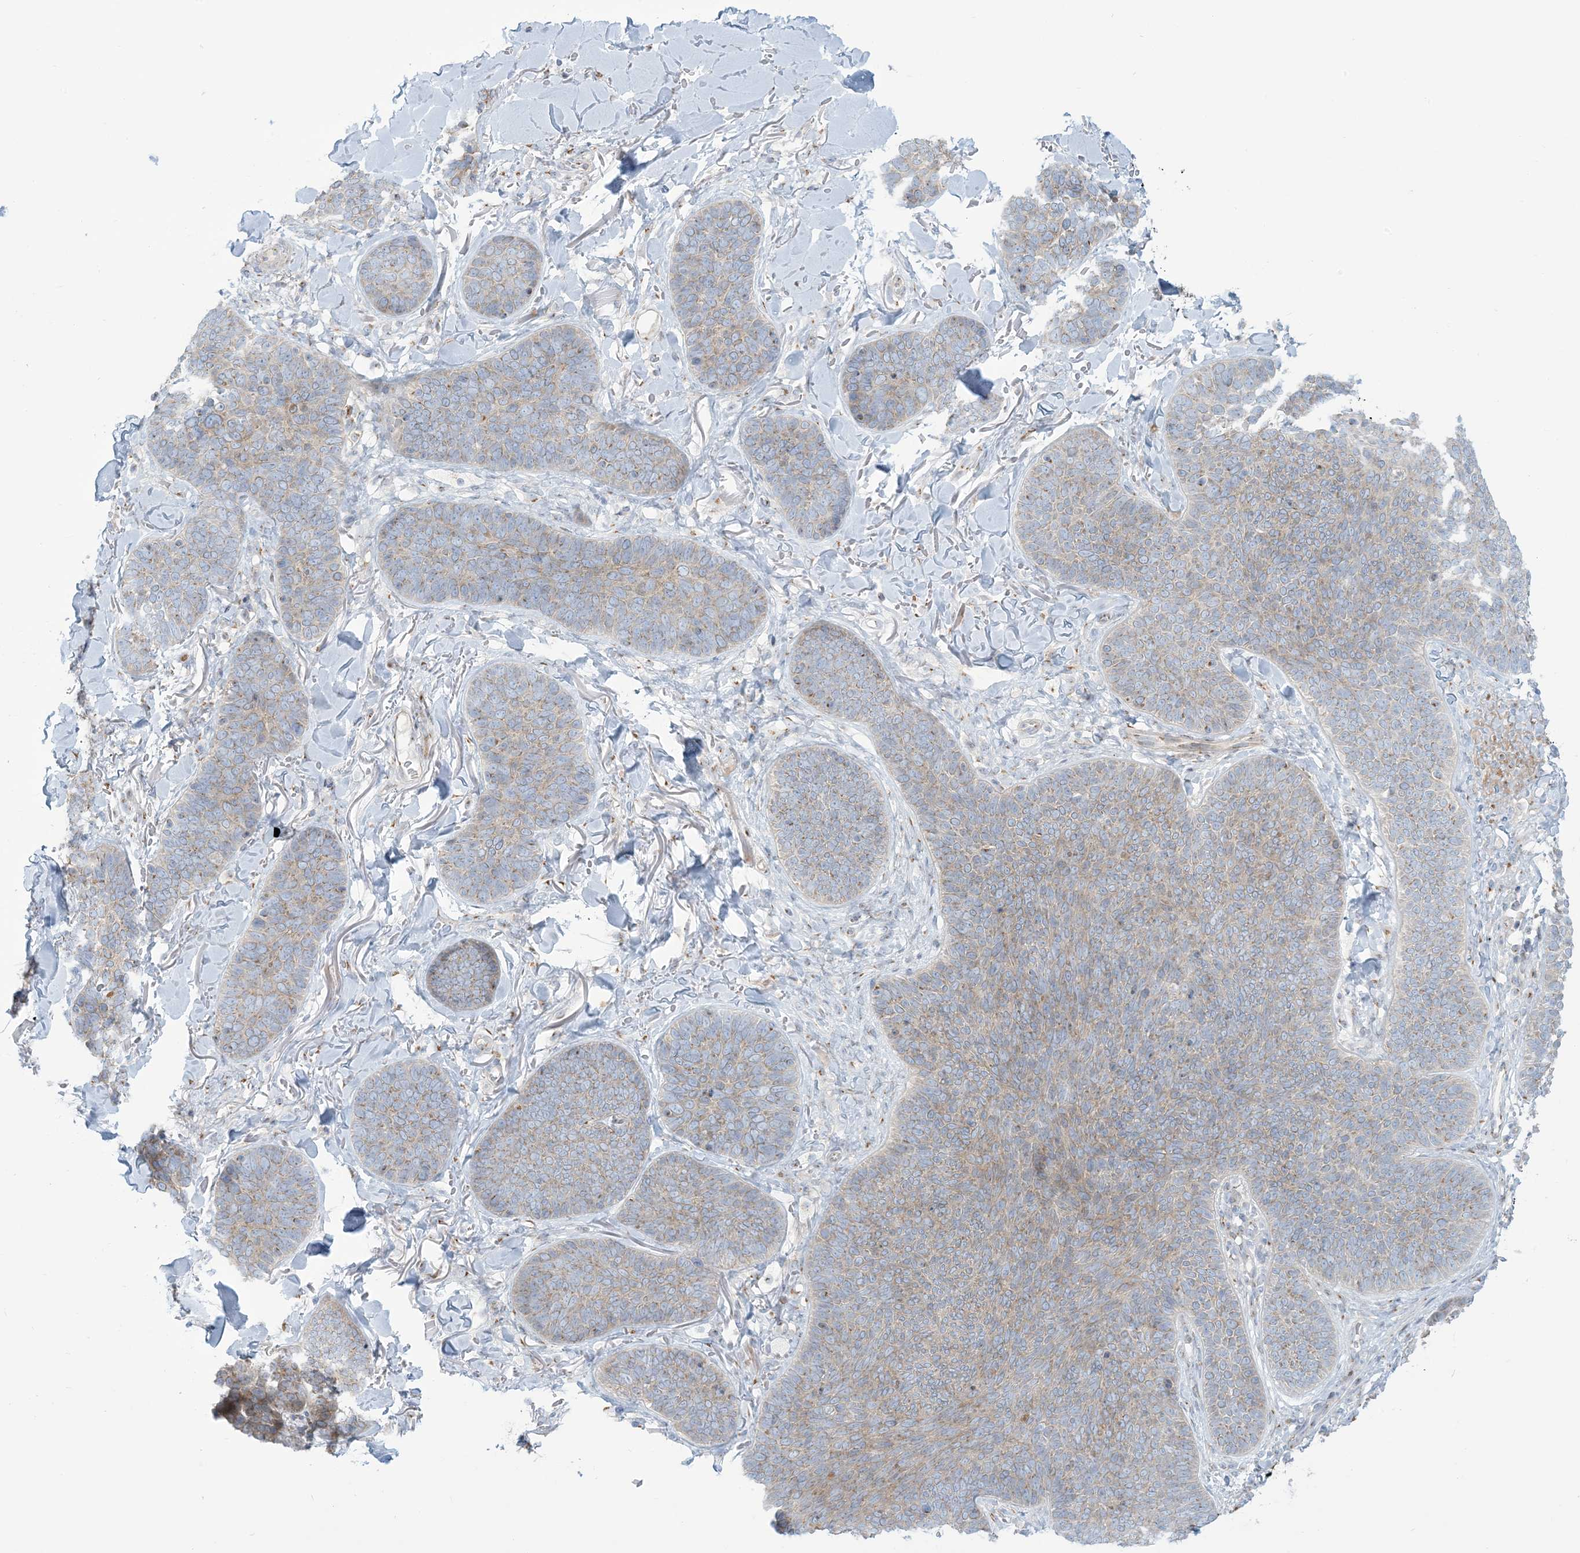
{"staining": {"intensity": "weak", "quantity": ">75%", "location": "cytoplasmic/membranous"}, "tissue": "skin cancer", "cell_type": "Tumor cells", "image_type": "cancer", "snomed": [{"axis": "morphology", "description": "Basal cell carcinoma"}, {"axis": "topography", "description": "Skin"}], "caption": "Skin basal cell carcinoma tissue demonstrates weak cytoplasmic/membranous positivity in about >75% of tumor cells, visualized by immunohistochemistry.", "gene": "AFTPH", "patient": {"sex": "male", "age": 85}}